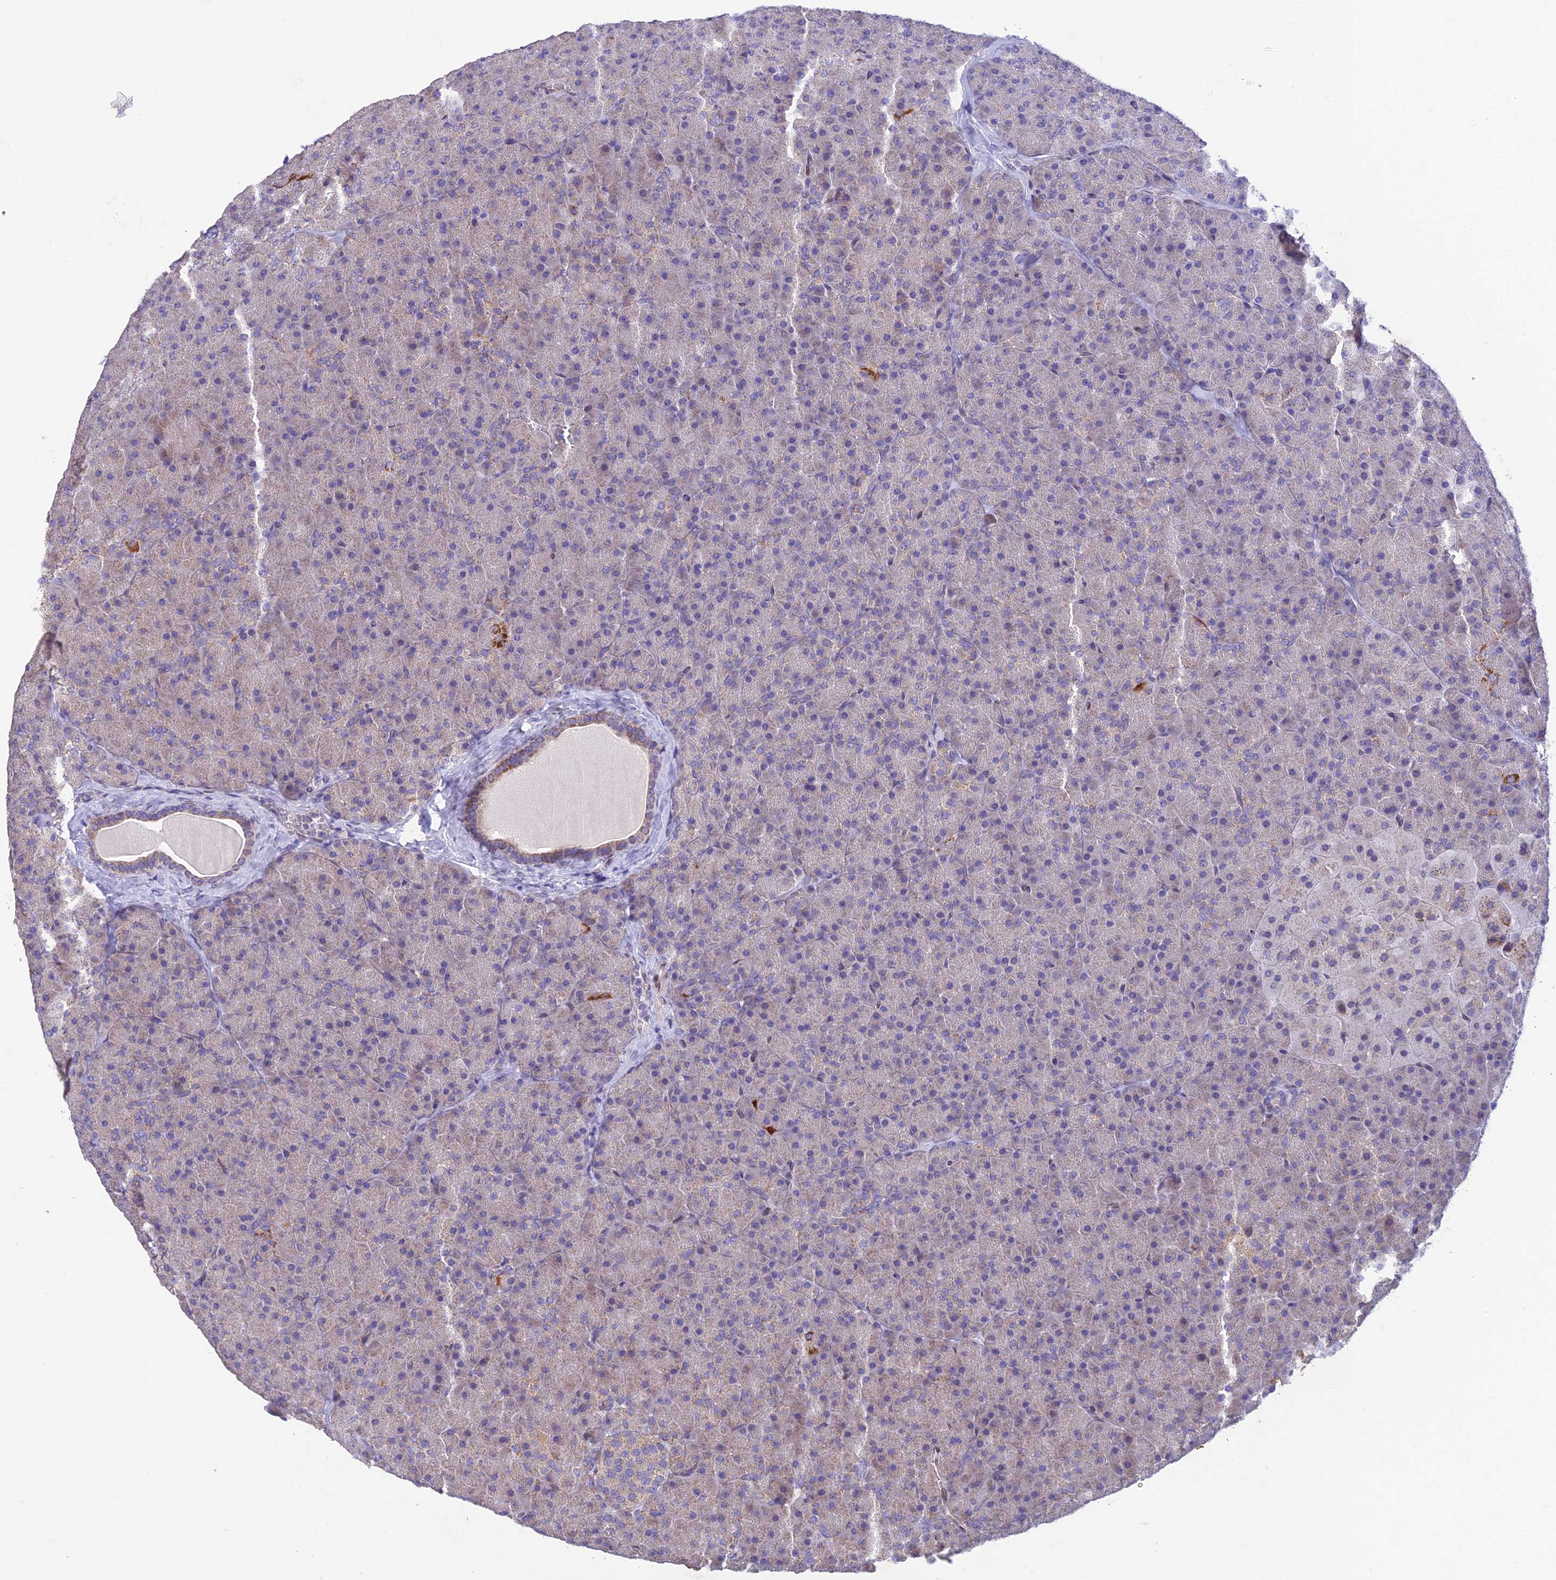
{"staining": {"intensity": "strong", "quantity": "<25%", "location": "cytoplasmic/membranous"}, "tissue": "pancreas", "cell_type": "Exocrine glandular cells", "image_type": "normal", "snomed": [{"axis": "morphology", "description": "Normal tissue, NOS"}, {"axis": "topography", "description": "Pancreas"}], "caption": "Strong cytoplasmic/membranous staining for a protein is present in about <25% of exocrine glandular cells of benign pancreas using immunohistochemistry (IHC).", "gene": "MGAT2", "patient": {"sex": "male", "age": 36}}